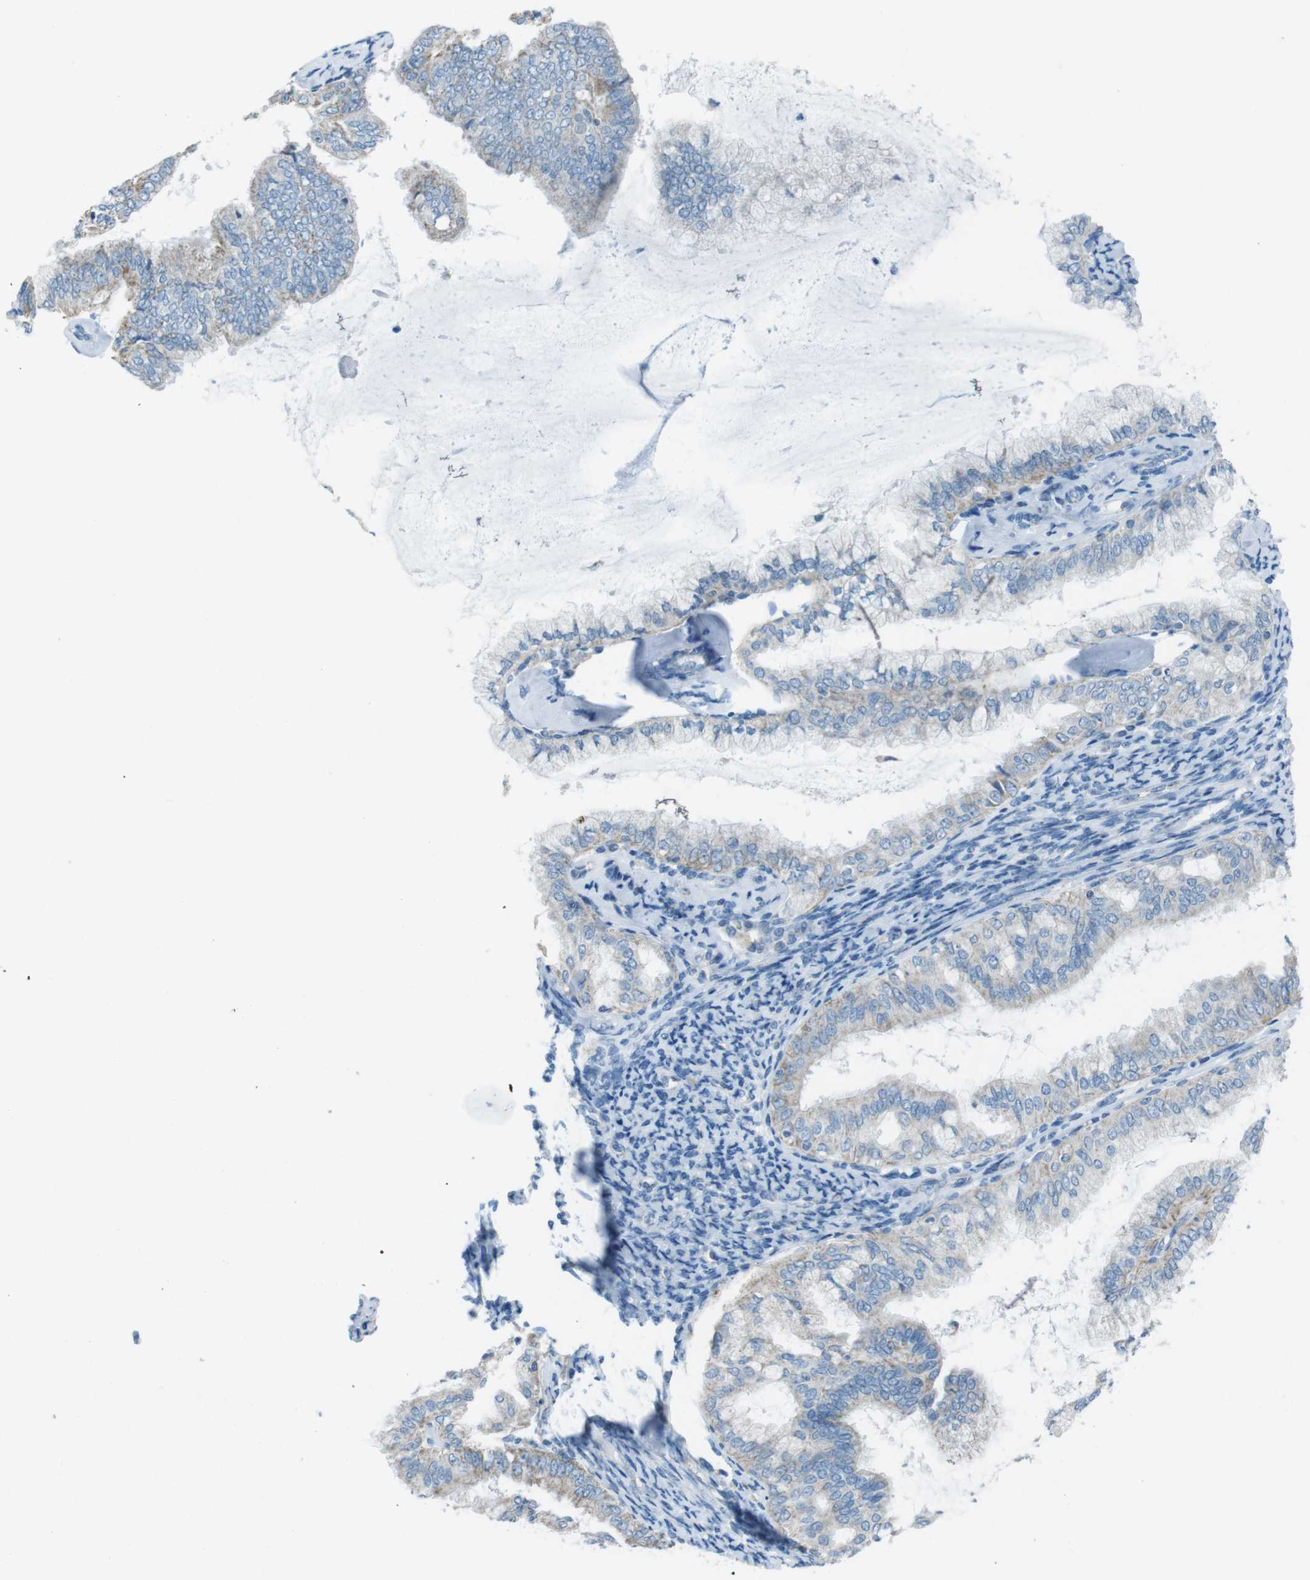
{"staining": {"intensity": "weak", "quantity": "25%-75%", "location": "cytoplasmic/membranous"}, "tissue": "endometrial cancer", "cell_type": "Tumor cells", "image_type": "cancer", "snomed": [{"axis": "morphology", "description": "Adenocarcinoma, NOS"}, {"axis": "topography", "description": "Endometrium"}], "caption": "An immunohistochemistry (IHC) photomicrograph of neoplastic tissue is shown. Protein staining in brown shows weak cytoplasmic/membranous positivity in endometrial cancer (adenocarcinoma) within tumor cells. (DAB = brown stain, brightfield microscopy at high magnification).", "gene": "DNAJA3", "patient": {"sex": "female", "age": 63}}